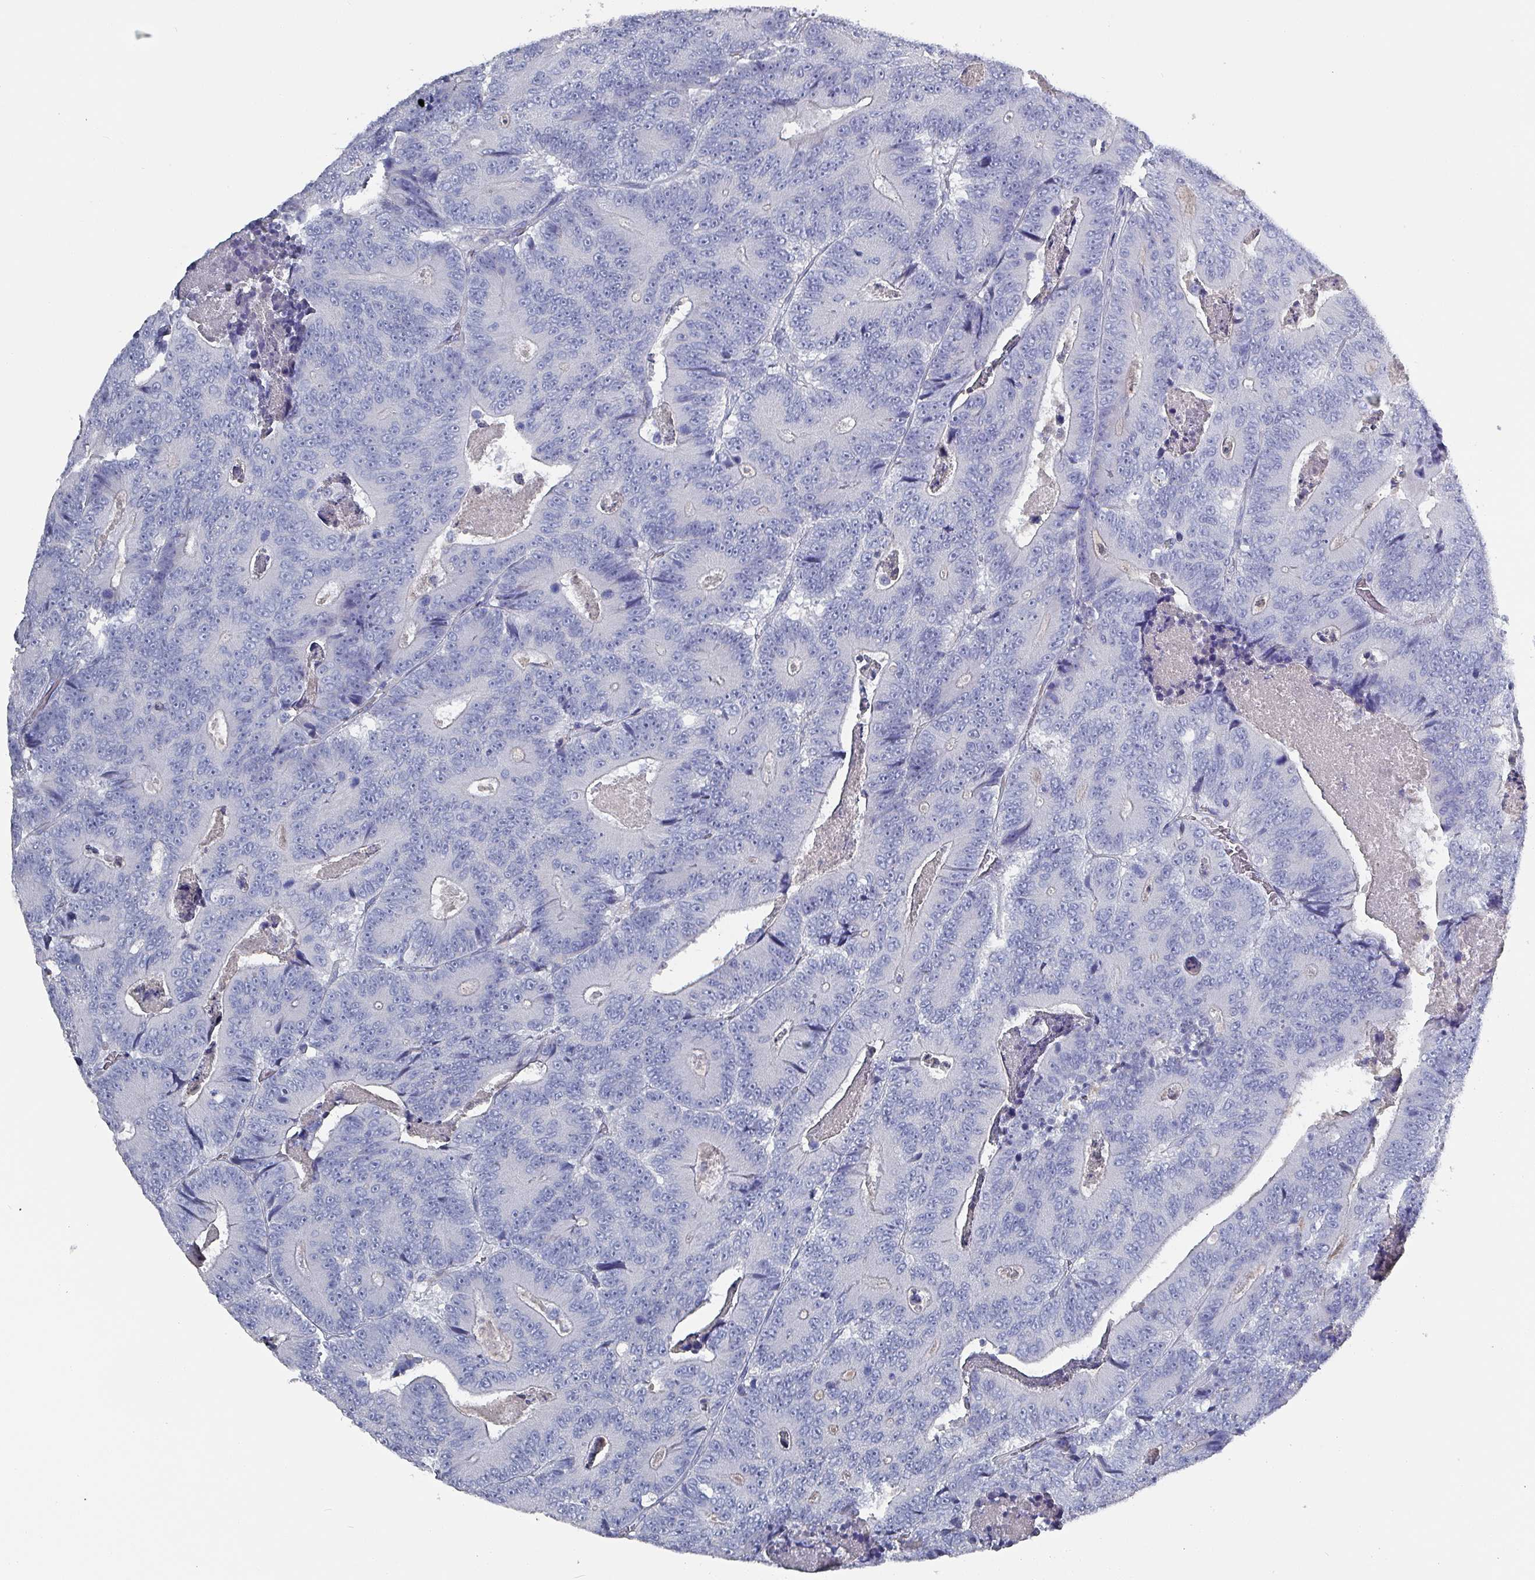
{"staining": {"intensity": "negative", "quantity": "none", "location": "none"}, "tissue": "colorectal cancer", "cell_type": "Tumor cells", "image_type": "cancer", "snomed": [{"axis": "morphology", "description": "Adenocarcinoma, NOS"}, {"axis": "topography", "description": "Colon"}], "caption": "Colorectal cancer stained for a protein using immunohistochemistry displays no staining tumor cells.", "gene": "DRD5", "patient": {"sex": "male", "age": 83}}